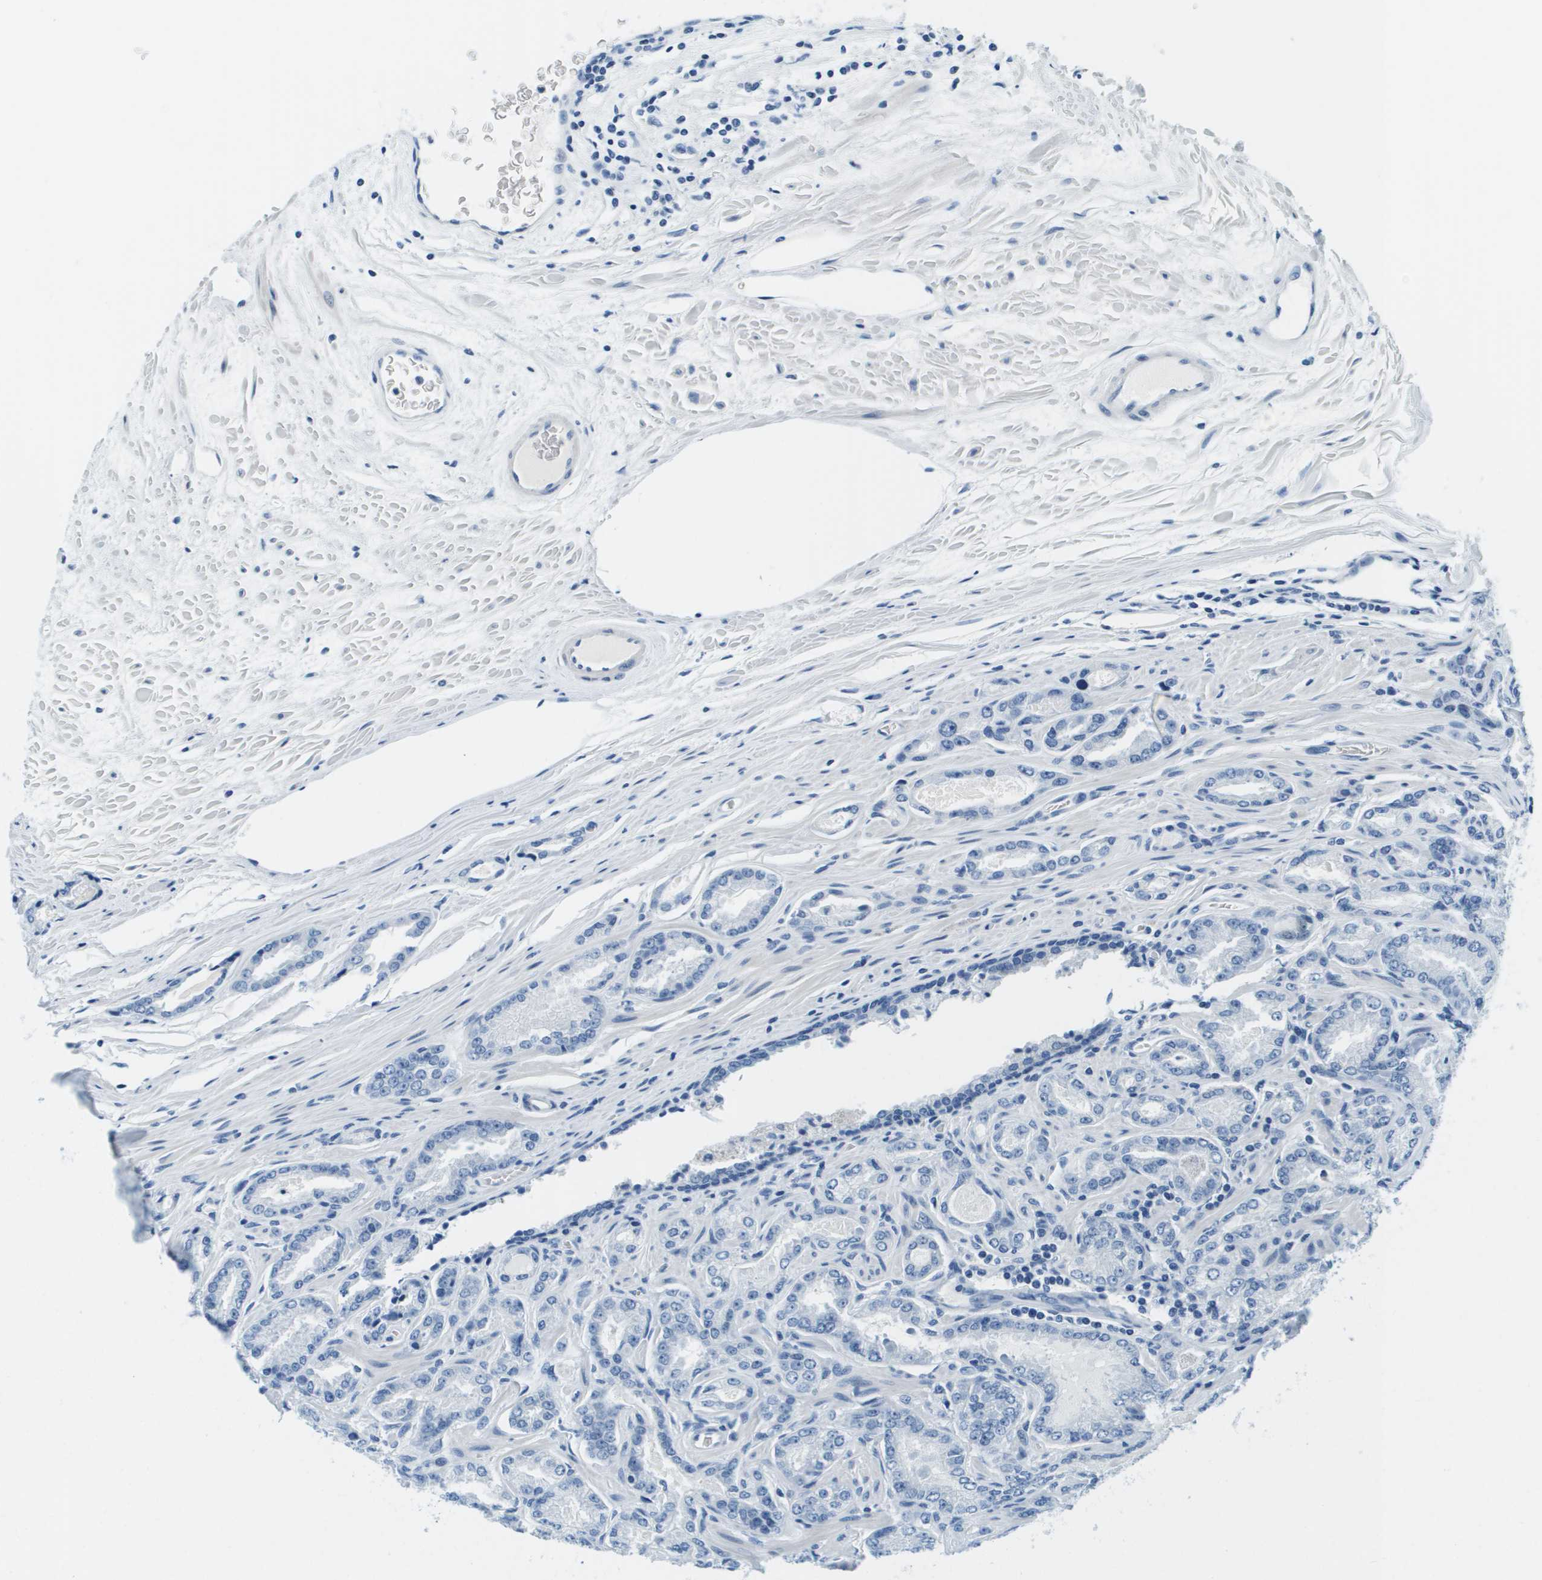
{"staining": {"intensity": "negative", "quantity": "none", "location": "none"}, "tissue": "prostate cancer", "cell_type": "Tumor cells", "image_type": "cancer", "snomed": [{"axis": "morphology", "description": "Adenocarcinoma, High grade"}, {"axis": "topography", "description": "Prostate"}], "caption": "This is a micrograph of immunohistochemistry staining of prostate cancer, which shows no staining in tumor cells.", "gene": "CDHR2", "patient": {"sex": "male", "age": 65}}